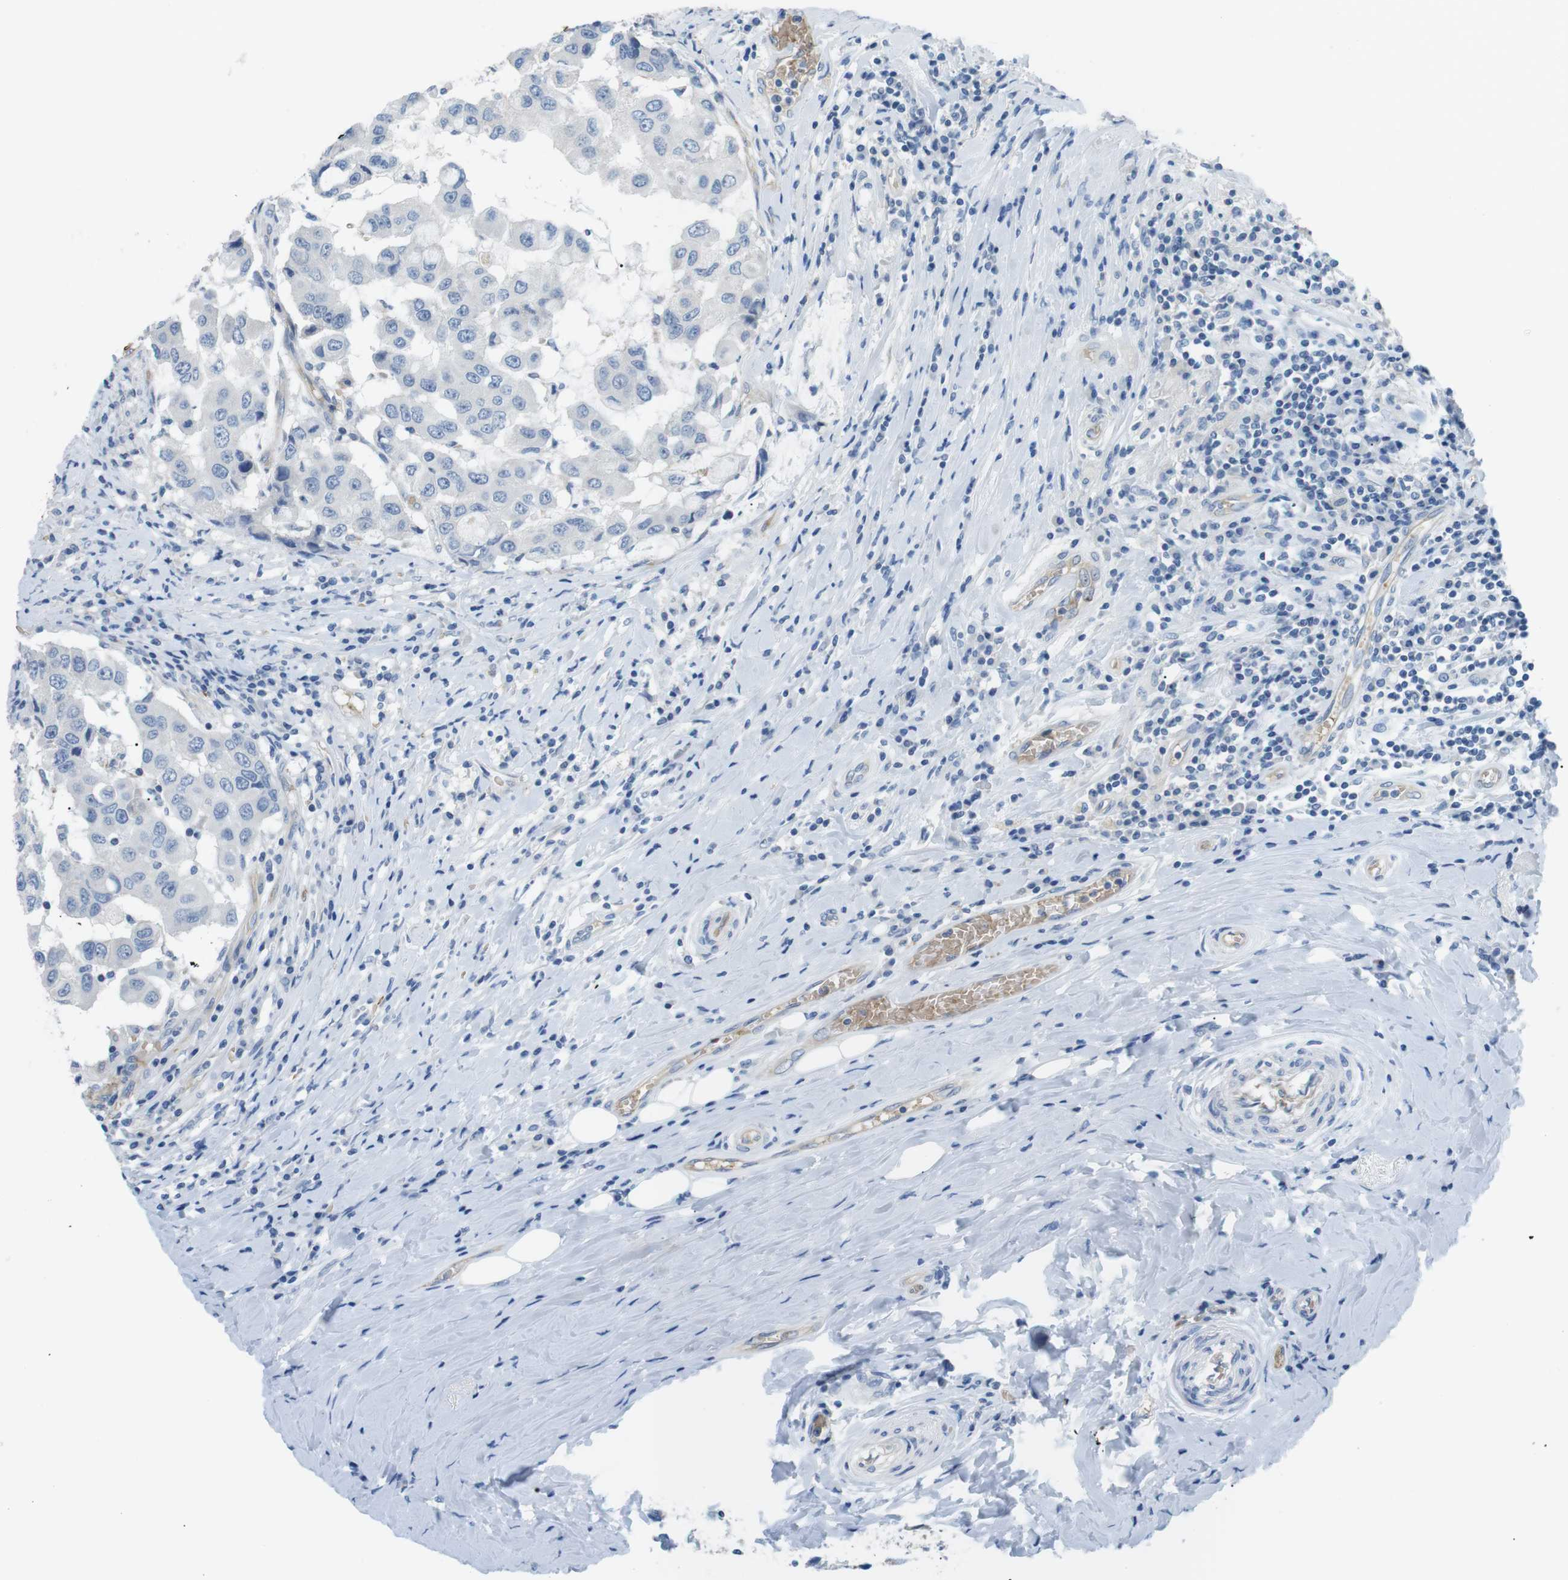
{"staining": {"intensity": "negative", "quantity": "none", "location": "none"}, "tissue": "breast cancer", "cell_type": "Tumor cells", "image_type": "cancer", "snomed": [{"axis": "morphology", "description": "Duct carcinoma"}, {"axis": "topography", "description": "Breast"}], "caption": "This is a micrograph of IHC staining of breast infiltrating ductal carcinoma, which shows no staining in tumor cells. (DAB (3,3'-diaminobenzidine) immunohistochemistry with hematoxylin counter stain).", "gene": "ADCY10", "patient": {"sex": "female", "age": 27}}